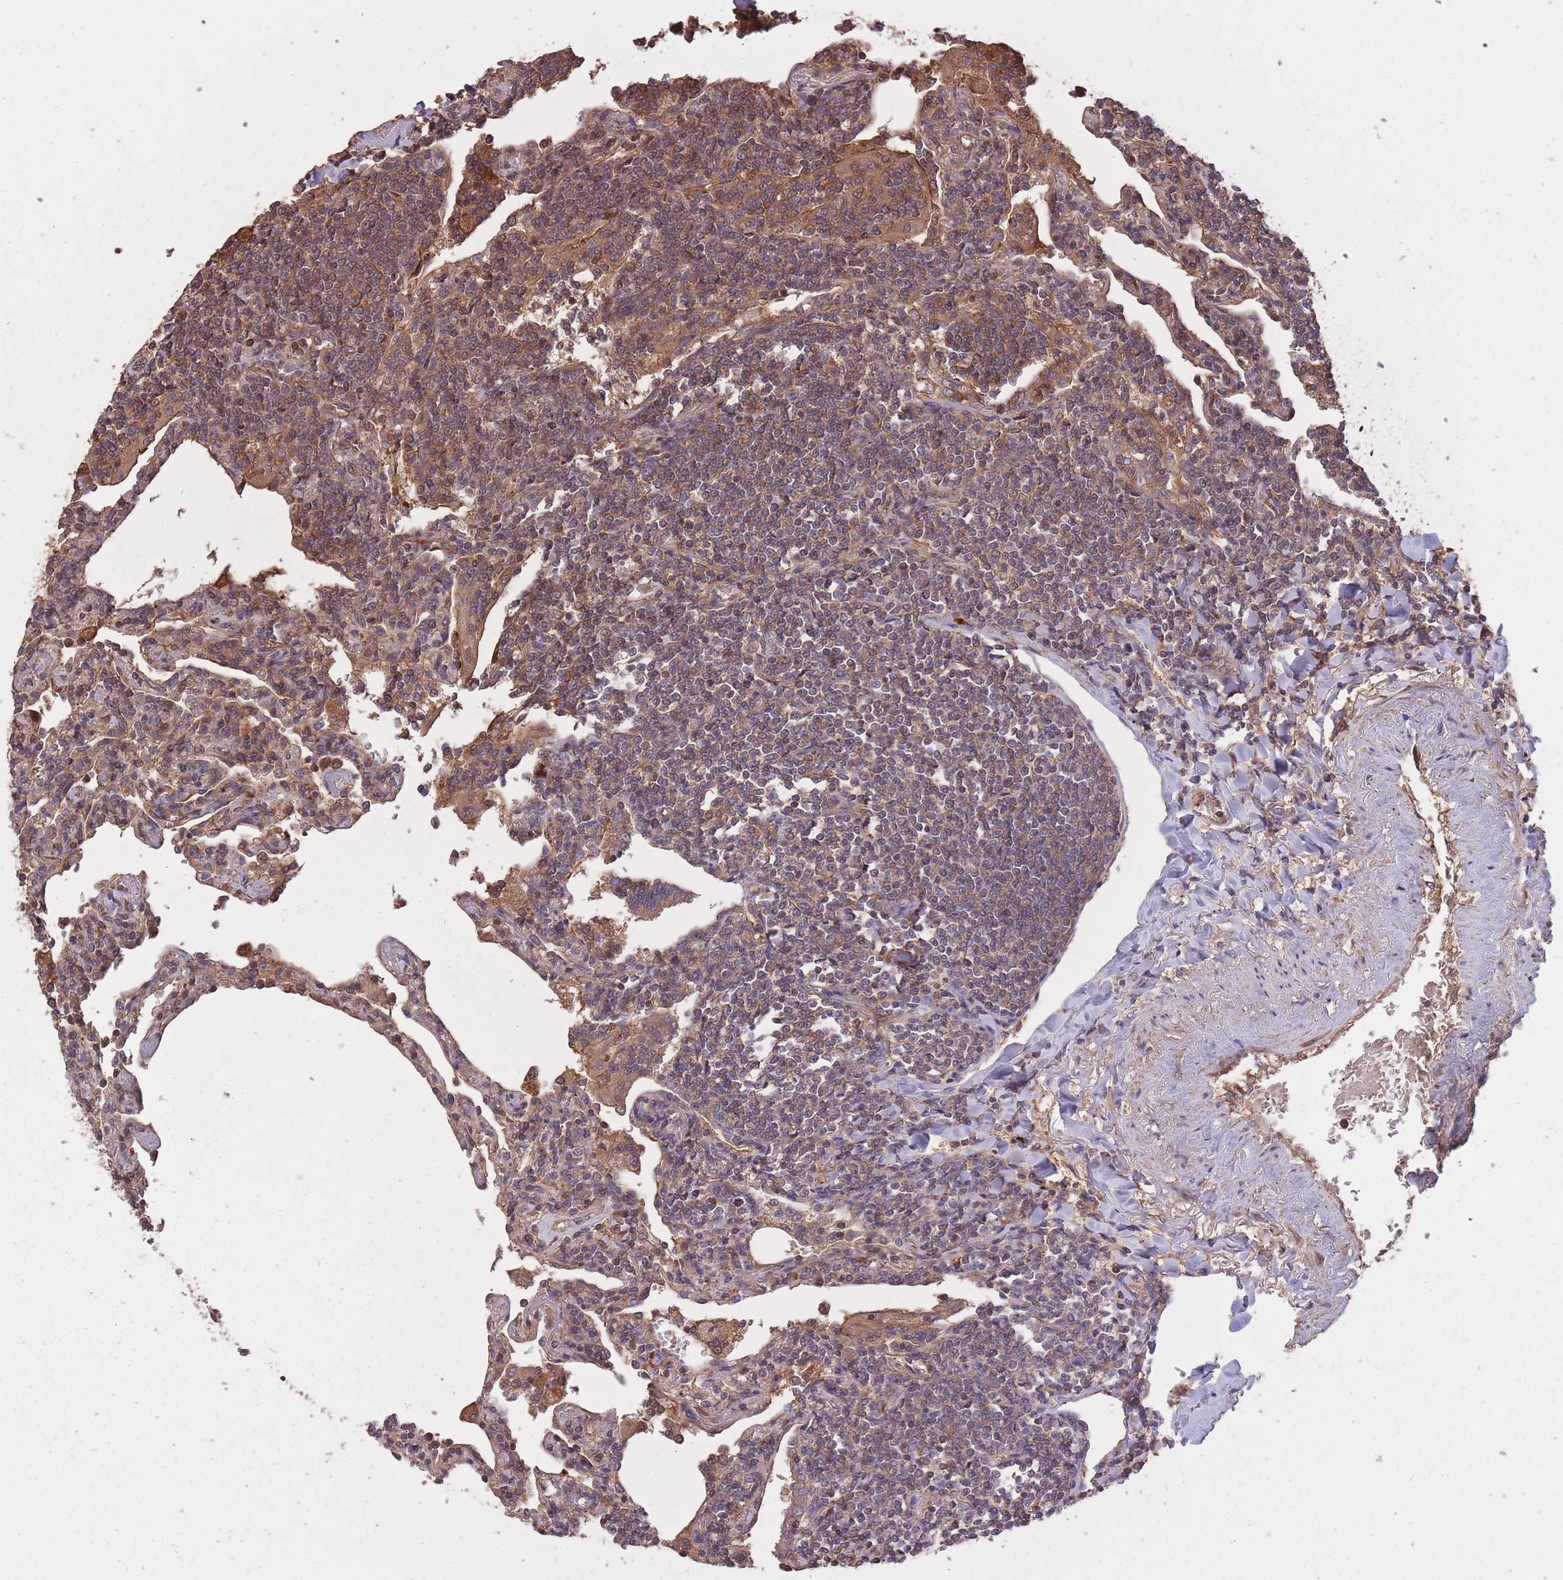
{"staining": {"intensity": "moderate", "quantity": ">75%", "location": "cytoplasmic/membranous"}, "tissue": "lymphoma", "cell_type": "Tumor cells", "image_type": "cancer", "snomed": [{"axis": "morphology", "description": "Malignant lymphoma, non-Hodgkin's type, Low grade"}, {"axis": "topography", "description": "Lung"}], "caption": "Immunohistochemical staining of lymphoma demonstrates medium levels of moderate cytoplasmic/membranous positivity in approximately >75% of tumor cells. Ihc stains the protein of interest in brown and the nuclei are stained blue.", "gene": "ARMH3", "patient": {"sex": "female", "age": 71}}